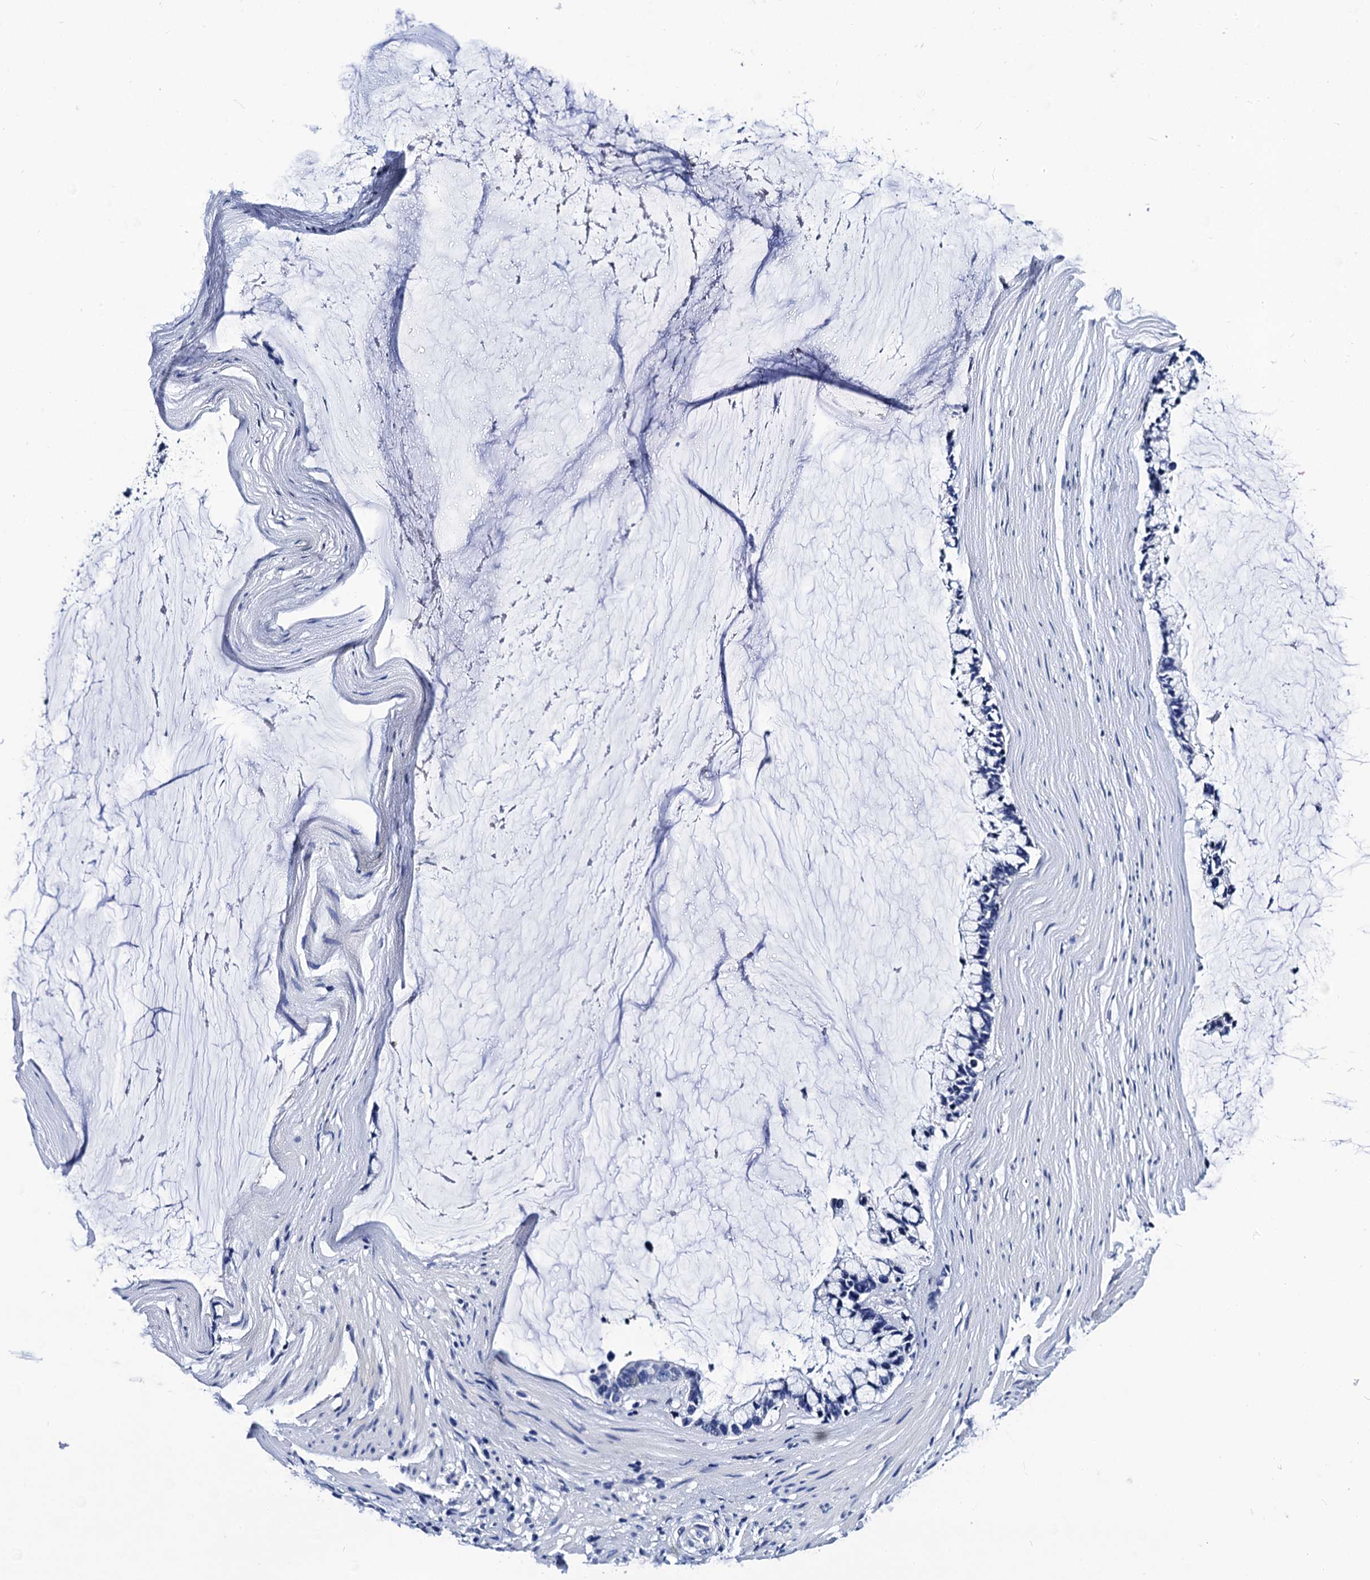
{"staining": {"intensity": "negative", "quantity": "none", "location": "none"}, "tissue": "ovarian cancer", "cell_type": "Tumor cells", "image_type": "cancer", "snomed": [{"axis": "morphology", "description": "Cystadenocarcinoma, mucinous, NOS"}, {"axis": "topography", "description": "Ovary"}], "caption": "DAB immunohistochemical staining of mucinous cystadenocarcinoma (ovarian) displays no significant expression in tumor cells.", "gene": "LRRC30", "patient": {"sex": "female", "age": 39}}